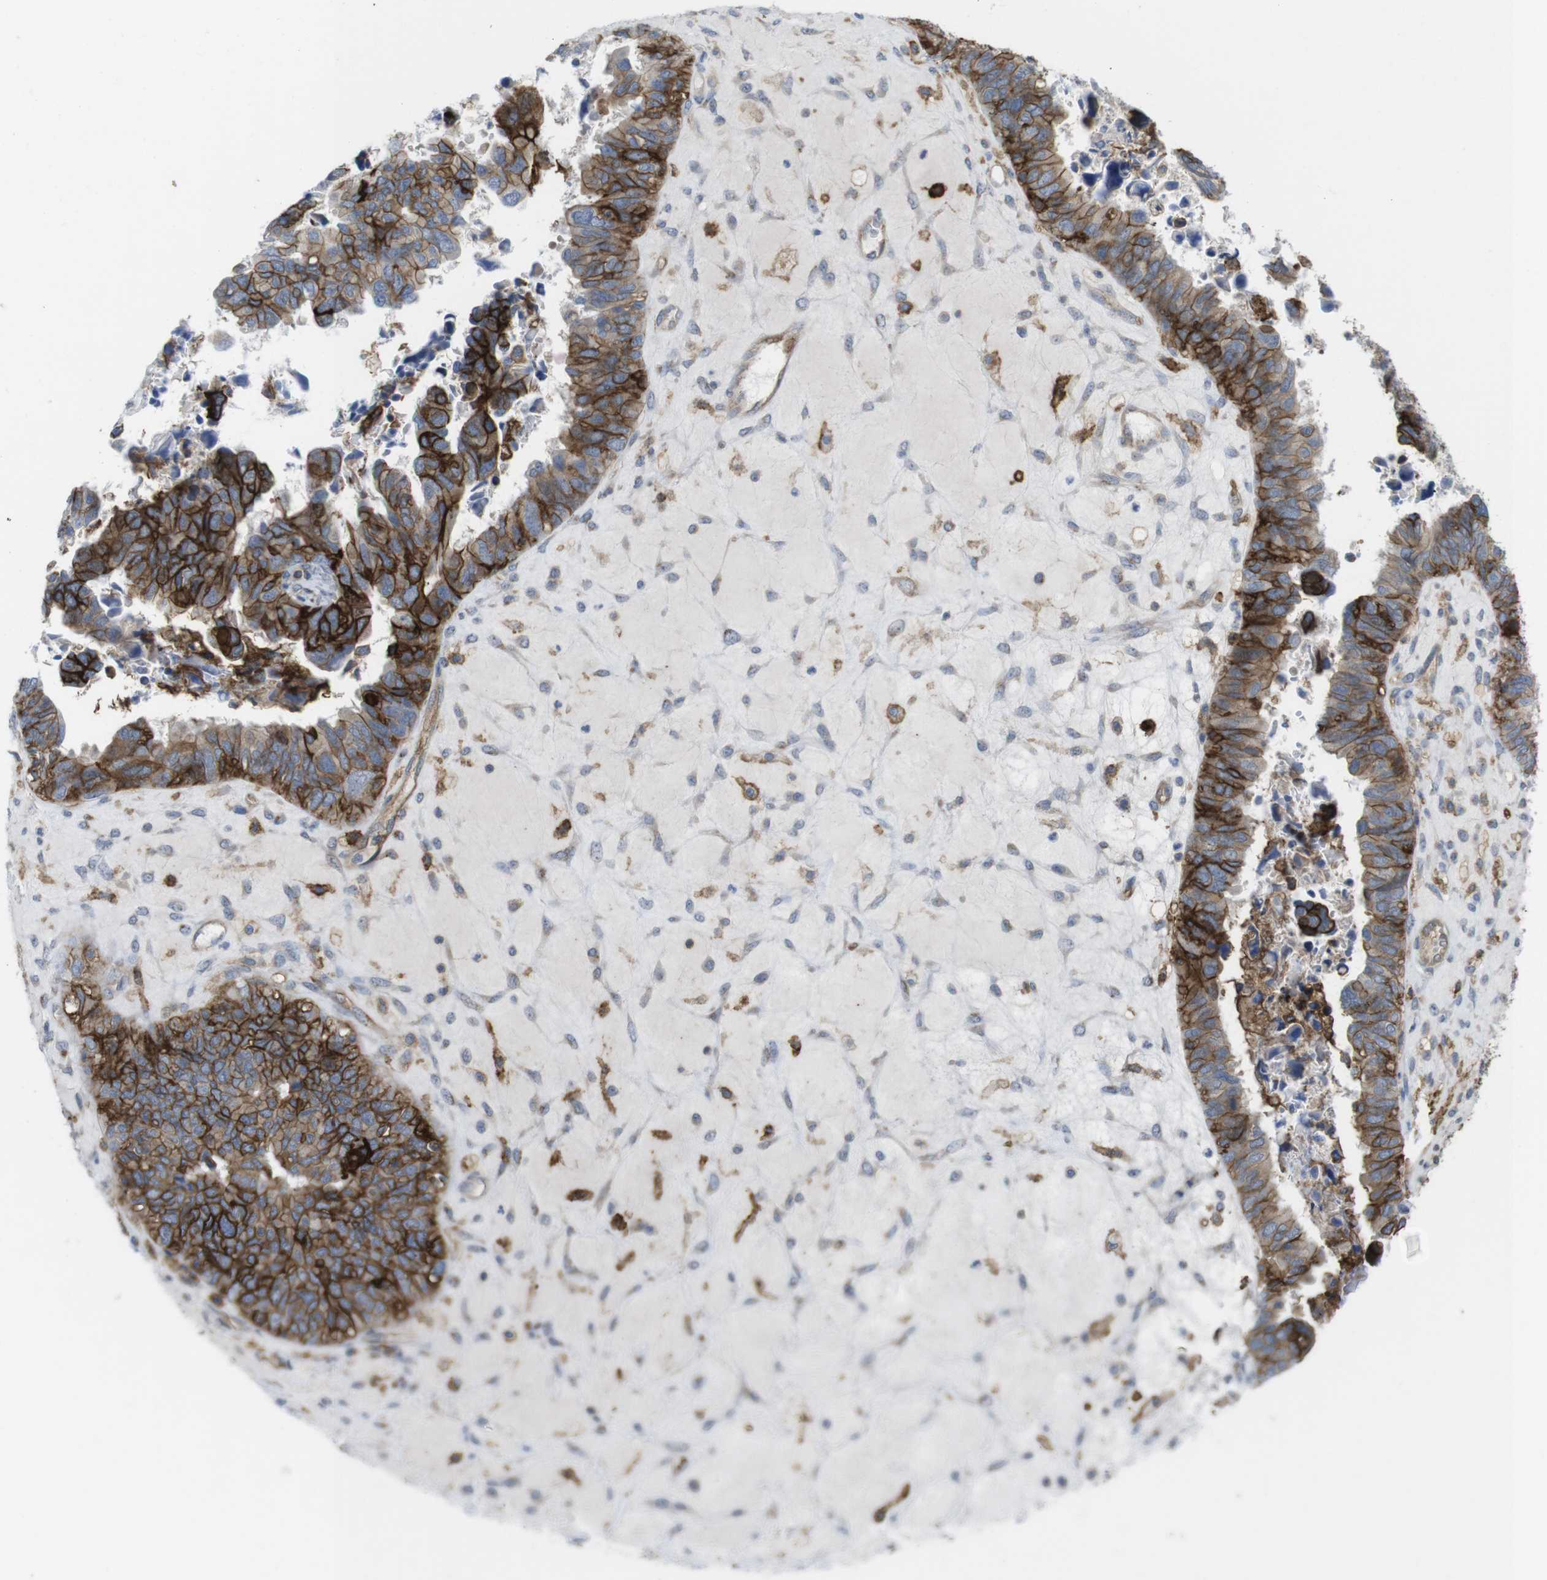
{"staining": {"intensity": "strong", "quantity": "25%-75%", "location": "cytoplasmic/membranous"}, "tissue": "ovarian cancer", "cell_type": "Tumor cells", "image_type": "cancer", "snomed": [{"axis": "morphology", "description": "Cystadenocarcinoma, serous, NOS"}, {"axis": "topography", "description": "Ovary"}], "caption": "Tumor cells reveal high levels of strong cytoplasmic/membranous staining in approximately 25%-75% of cells in human ovarian serous cystadenocarcinoma.", "gene": "CCR6", "patient": {"sex": "female", "age": 79}}